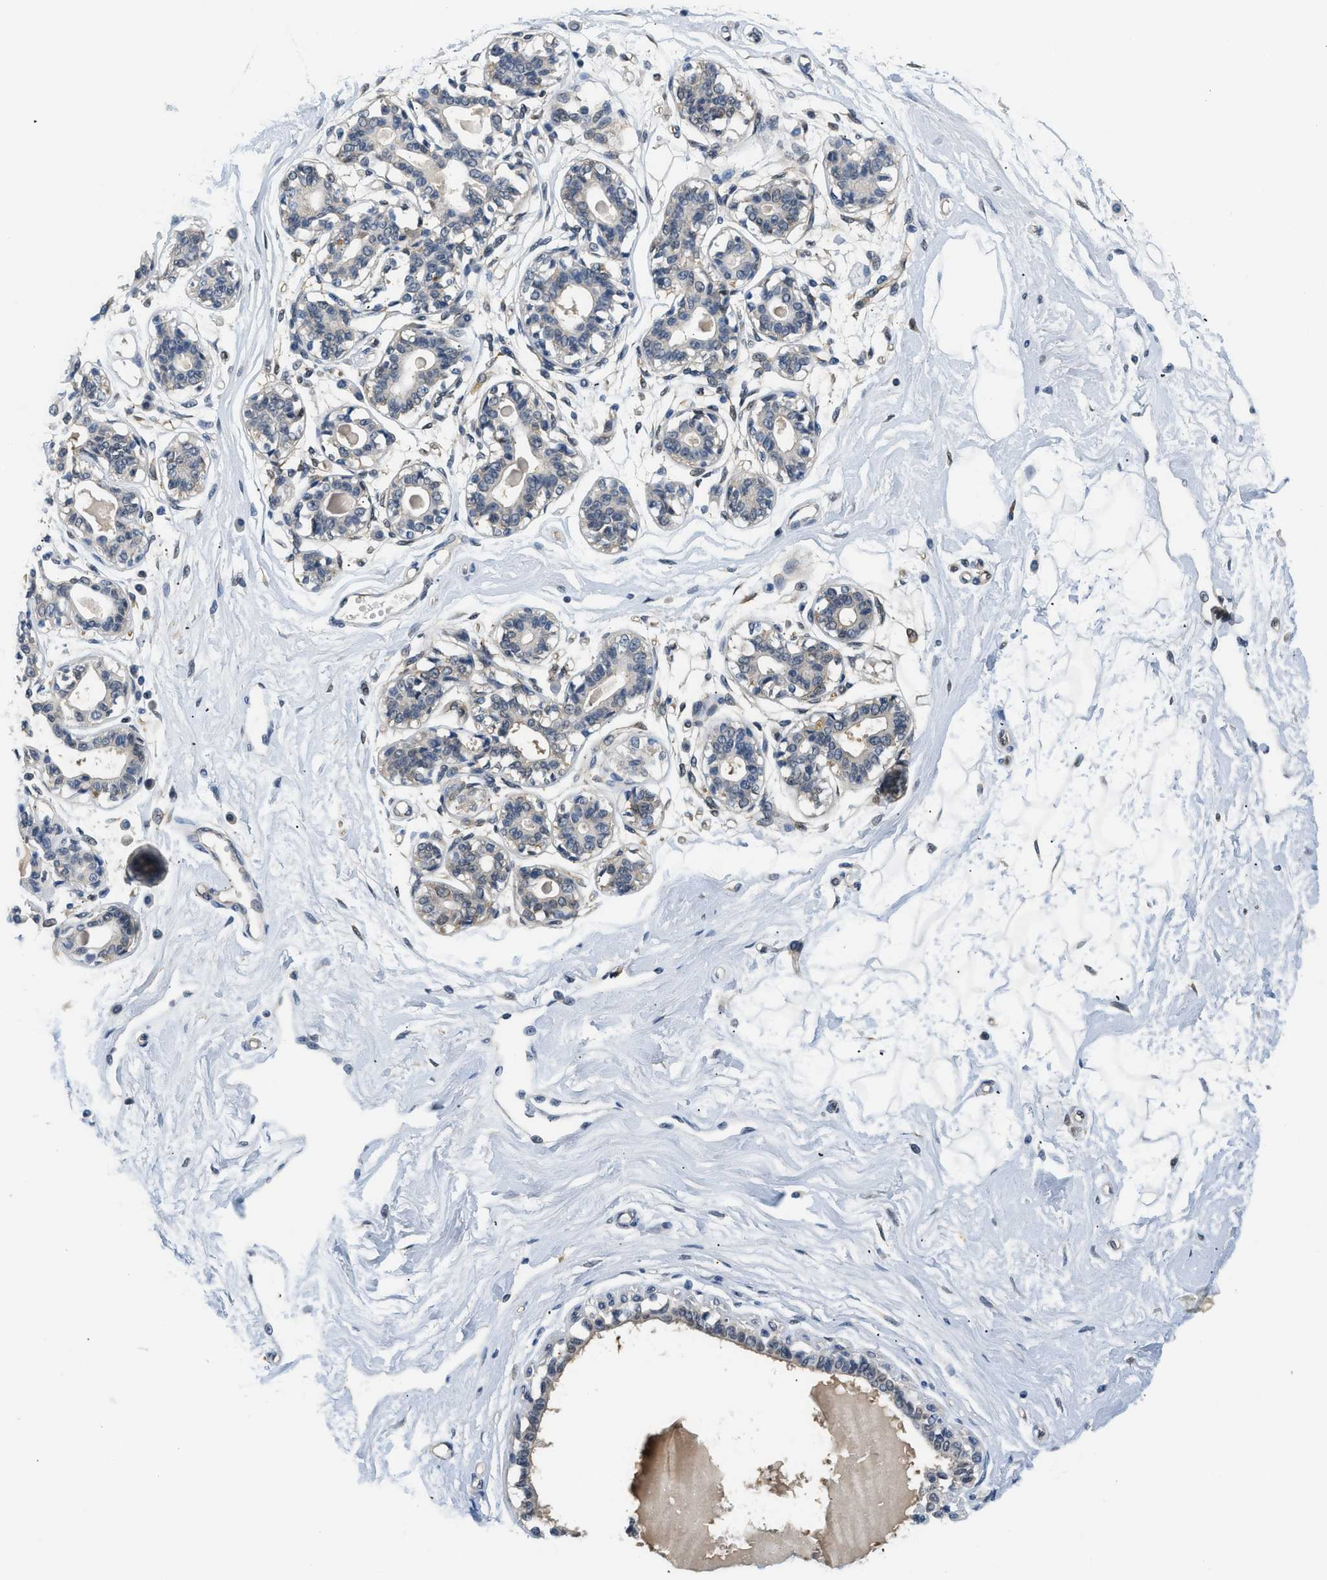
{"staining": {"intensity": "negative", "quantity": "none", "location": "none"}, "tissue": "breast", "cell_type": "Adipocytes", "image_type": "normal", "snomed": [{"axis": "morphology", "description": "Normal tissue, NOS"}, {"axis": "topography", "description": "Breast"}], "caption": "An image of breast stained for a protein shows no brown staining in adipocytes.", "gene": "EIF4EBP2", "patient": {"sex": "female", "age": 45}}